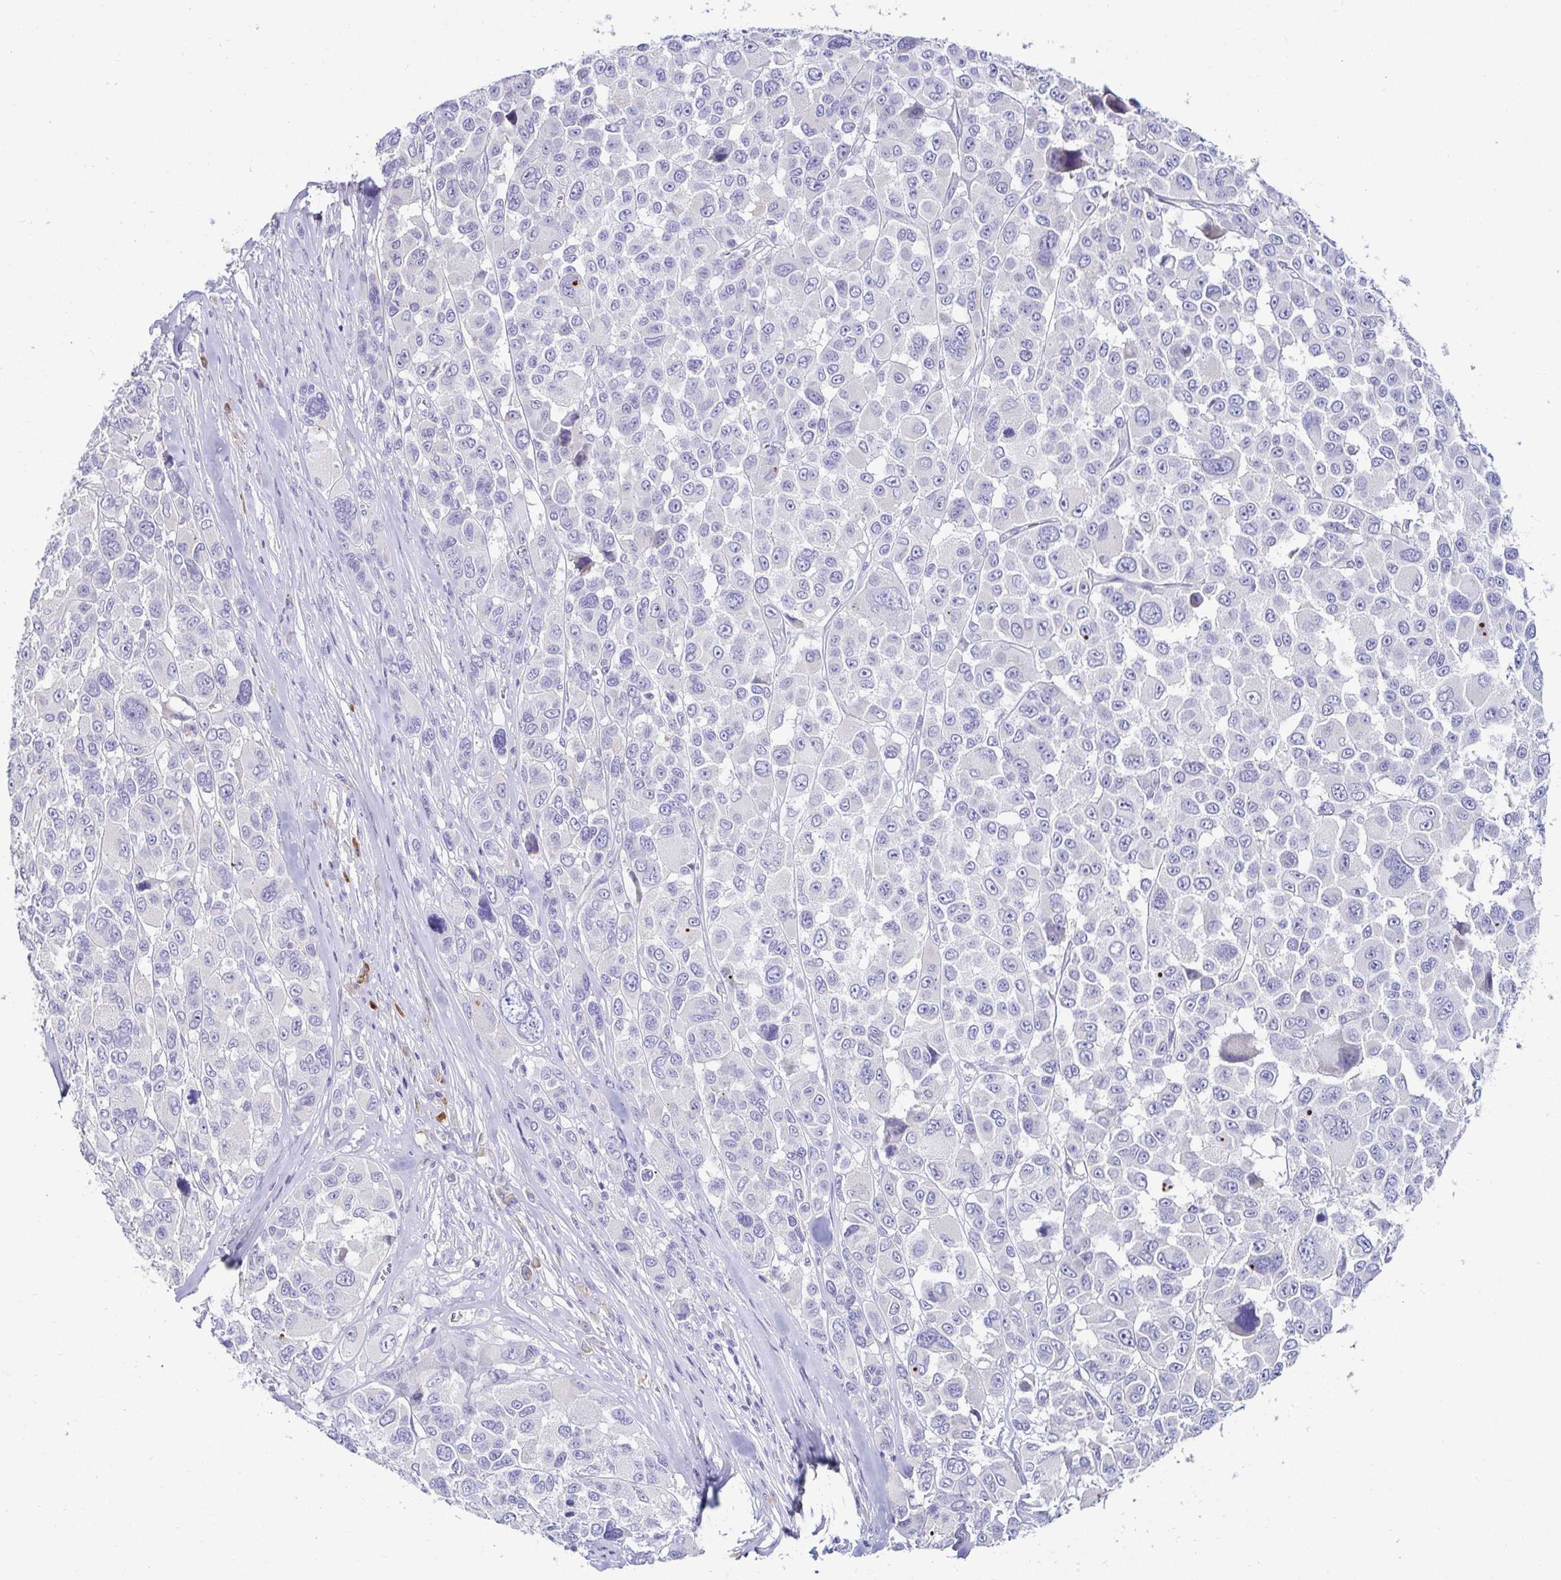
{"staining": {"intensity": "negative", "quantity": "none", "location": "none"}, "tissue": "melanoma", "cell_type": "Tumor cells", "image_type": "cancer", "snomed": [{"axis": "morphology", "description": "Malignant melanoma, NOS"}, {"axis": "topography", "description": "Skin"}], "caption": "Human malignant melanoma stained for a protein using immunohistochemistry (IHC) displays no staining in tumor cells.", "gene": "C4orf17", "patient": {"sex": "female", "age": 66}}